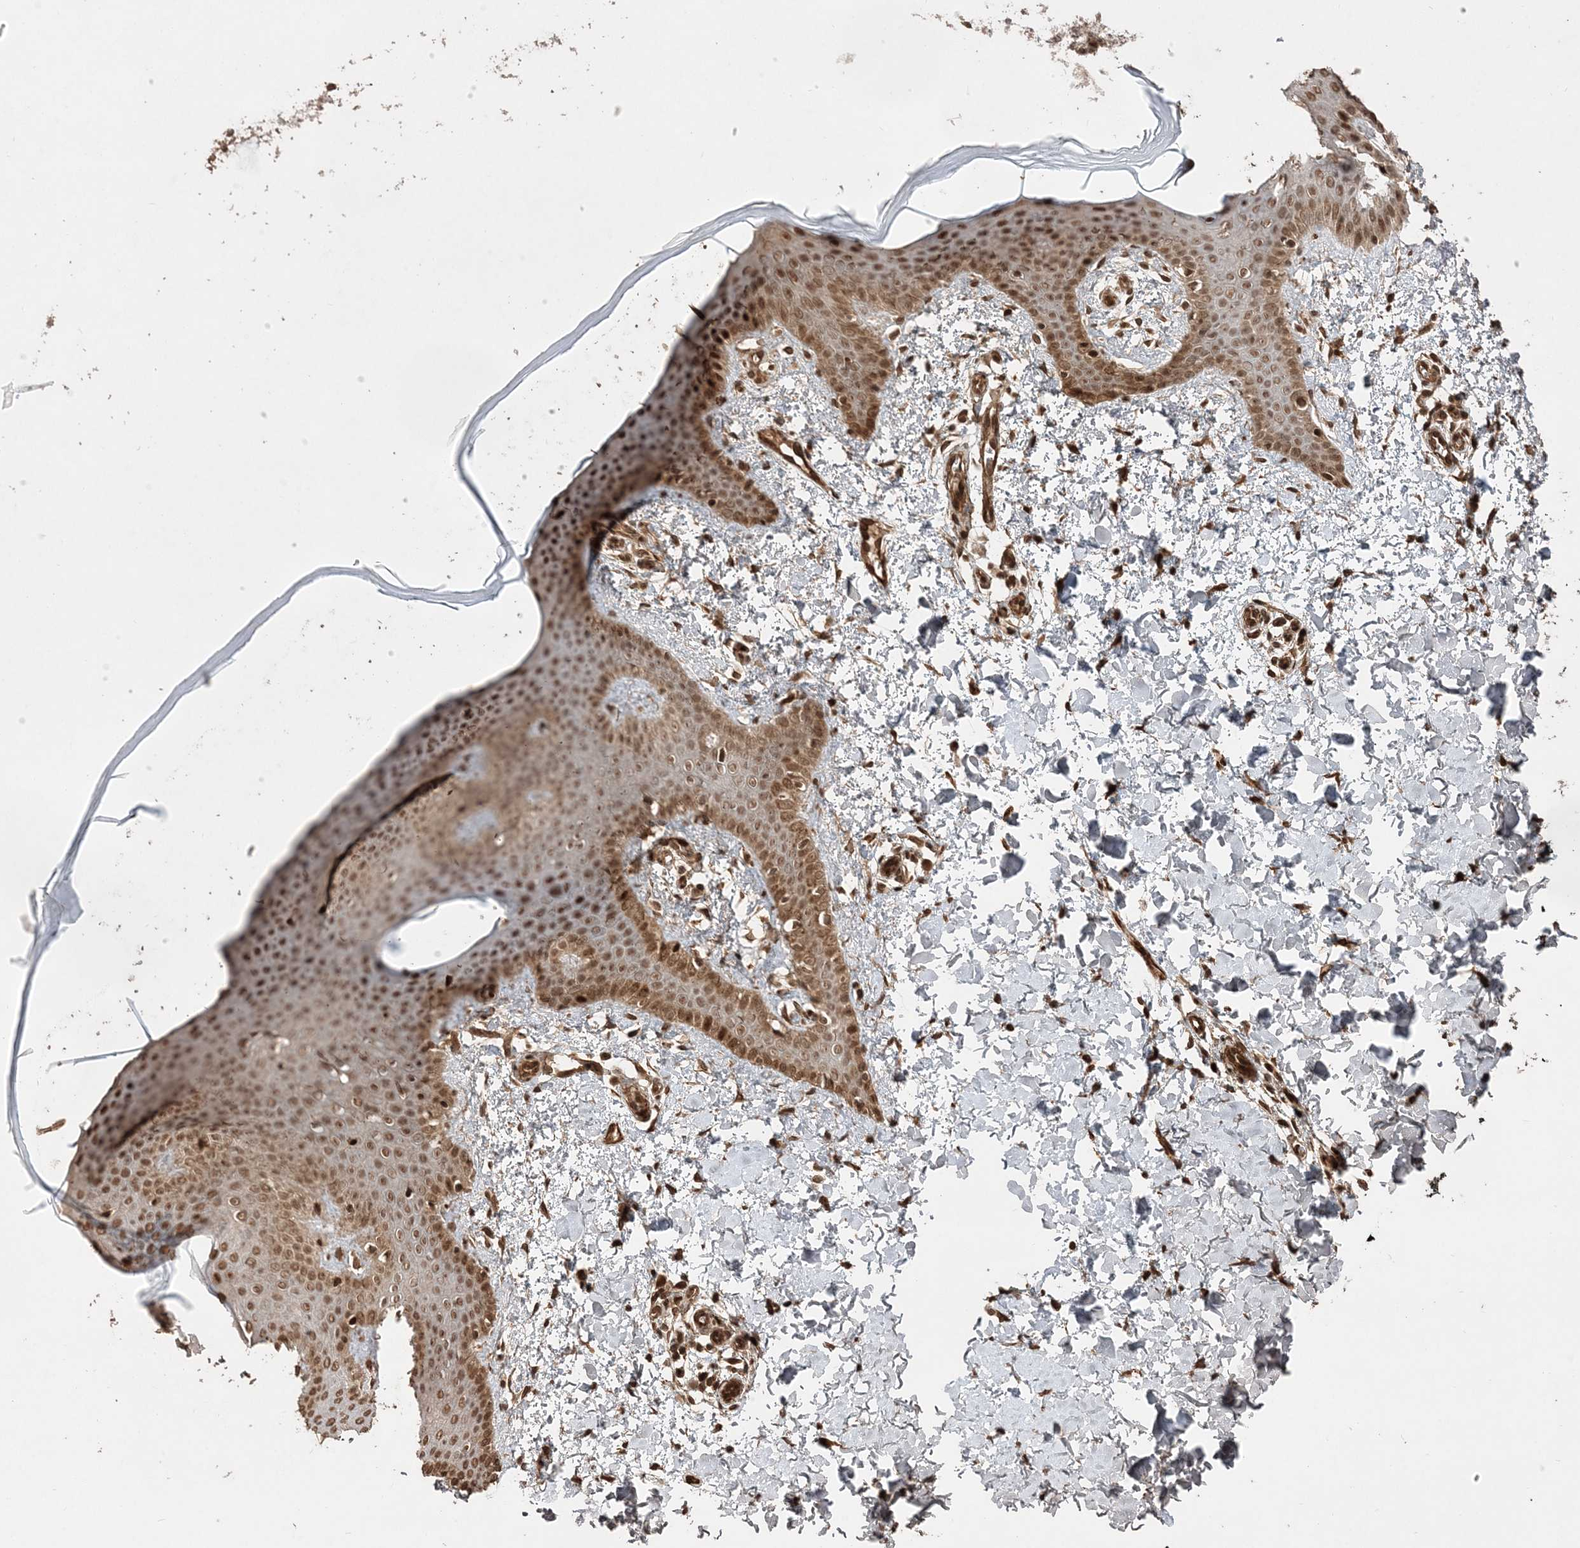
{"staining": {"intensity": "moderate", "quantity": ">75%", "location": "cytoplasmic/membranous,nuclear"}, "tissue": "skin", "cell_type": "Fibroblasts", "image_type": "normal", "snomed": [{"axis": "morphology", "description": "Normal tissue, NOS"}, {"axis": "topography", "description": "Skin"}], "caption": "Fibroblasts exhibit moderate cytoplasmic/membranous,nuclear expression in approximately >75% of cells in unremarkable skin. (brown staining indicates protein expression, while blue staining denotes nuclei).", "gene": "ETAA1", "patient": {"sex": "male", "age": 36}}